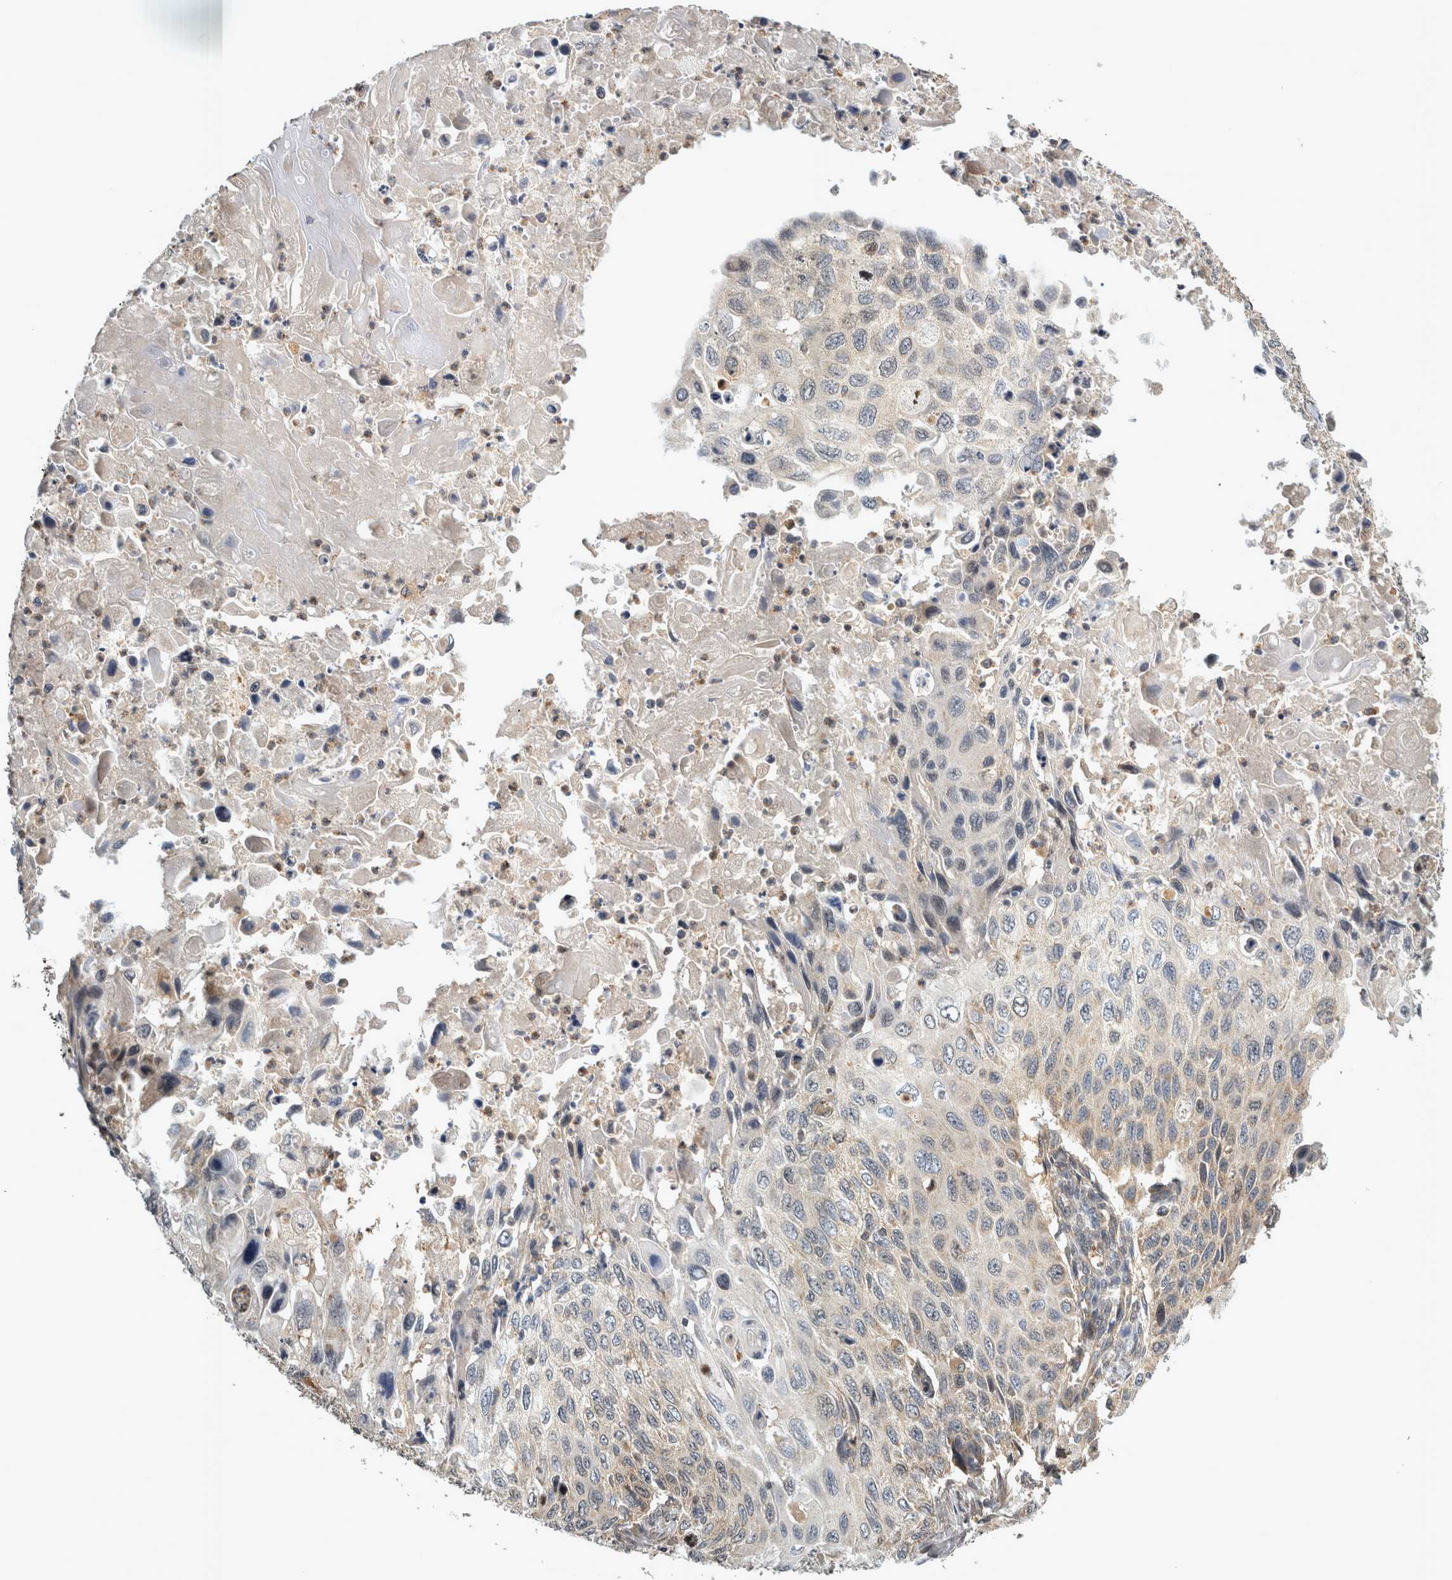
{"staining": {"intensity": "weak", "quantity": "<25%", "location": "cytoplasmic/membranous"}, "tissue": "cervical cancer", "cell_type": "Tumor cells", "image_type": "cancer", "snomed": [{"axis": "morphology", "description": "Squamous cell carcinoma, NOS"}, {"axis": "topography", "description": "Cervix"}], "caption": "An image of human cervical squamous cell carcinoma is negative for staining in tumor cells.", "gene": "TRMT61B", "patient": {"sex": "female", "age": 70}}